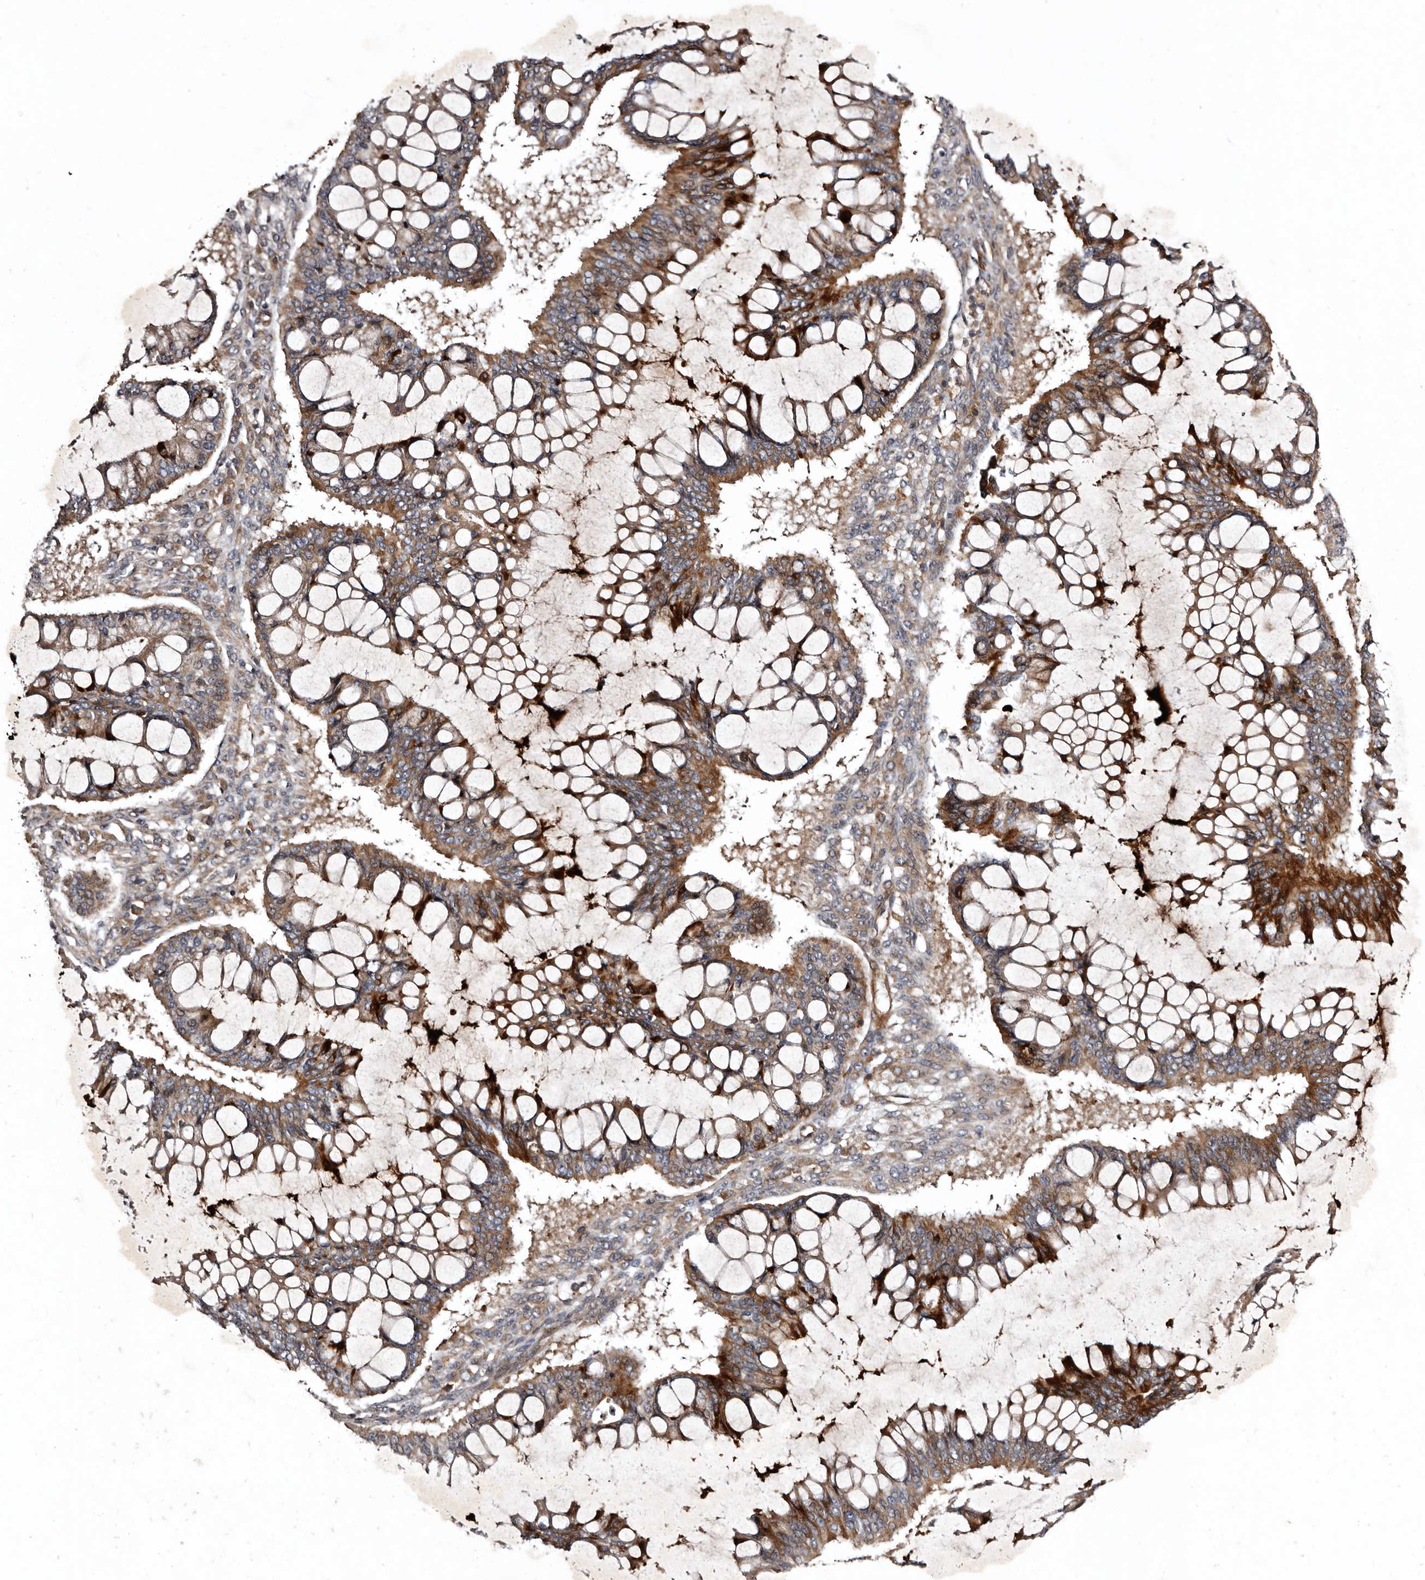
{"staining": {"intensity": "strong", "quantity": ">75%", "location": "cytoplasmic/membranous"}, "tissue": "ovarian cancer", "cell_type": "Tumor cells", "image_type": "cancer", "snomed": [{"axis": "morphology", "description": "Cystadenocarcinoma, mucinous, NOS"}, {"axis": "topography", "description": "Ovary"}], "caption": "This is a histology image of immunohistochemistry (IHC) staining of ovarian cancer, which shows strong expression in the cytoplasmic/membranous of tumor cells.", "gene": "PRKD3", "patient": {"sex": "female", "age": 73}}